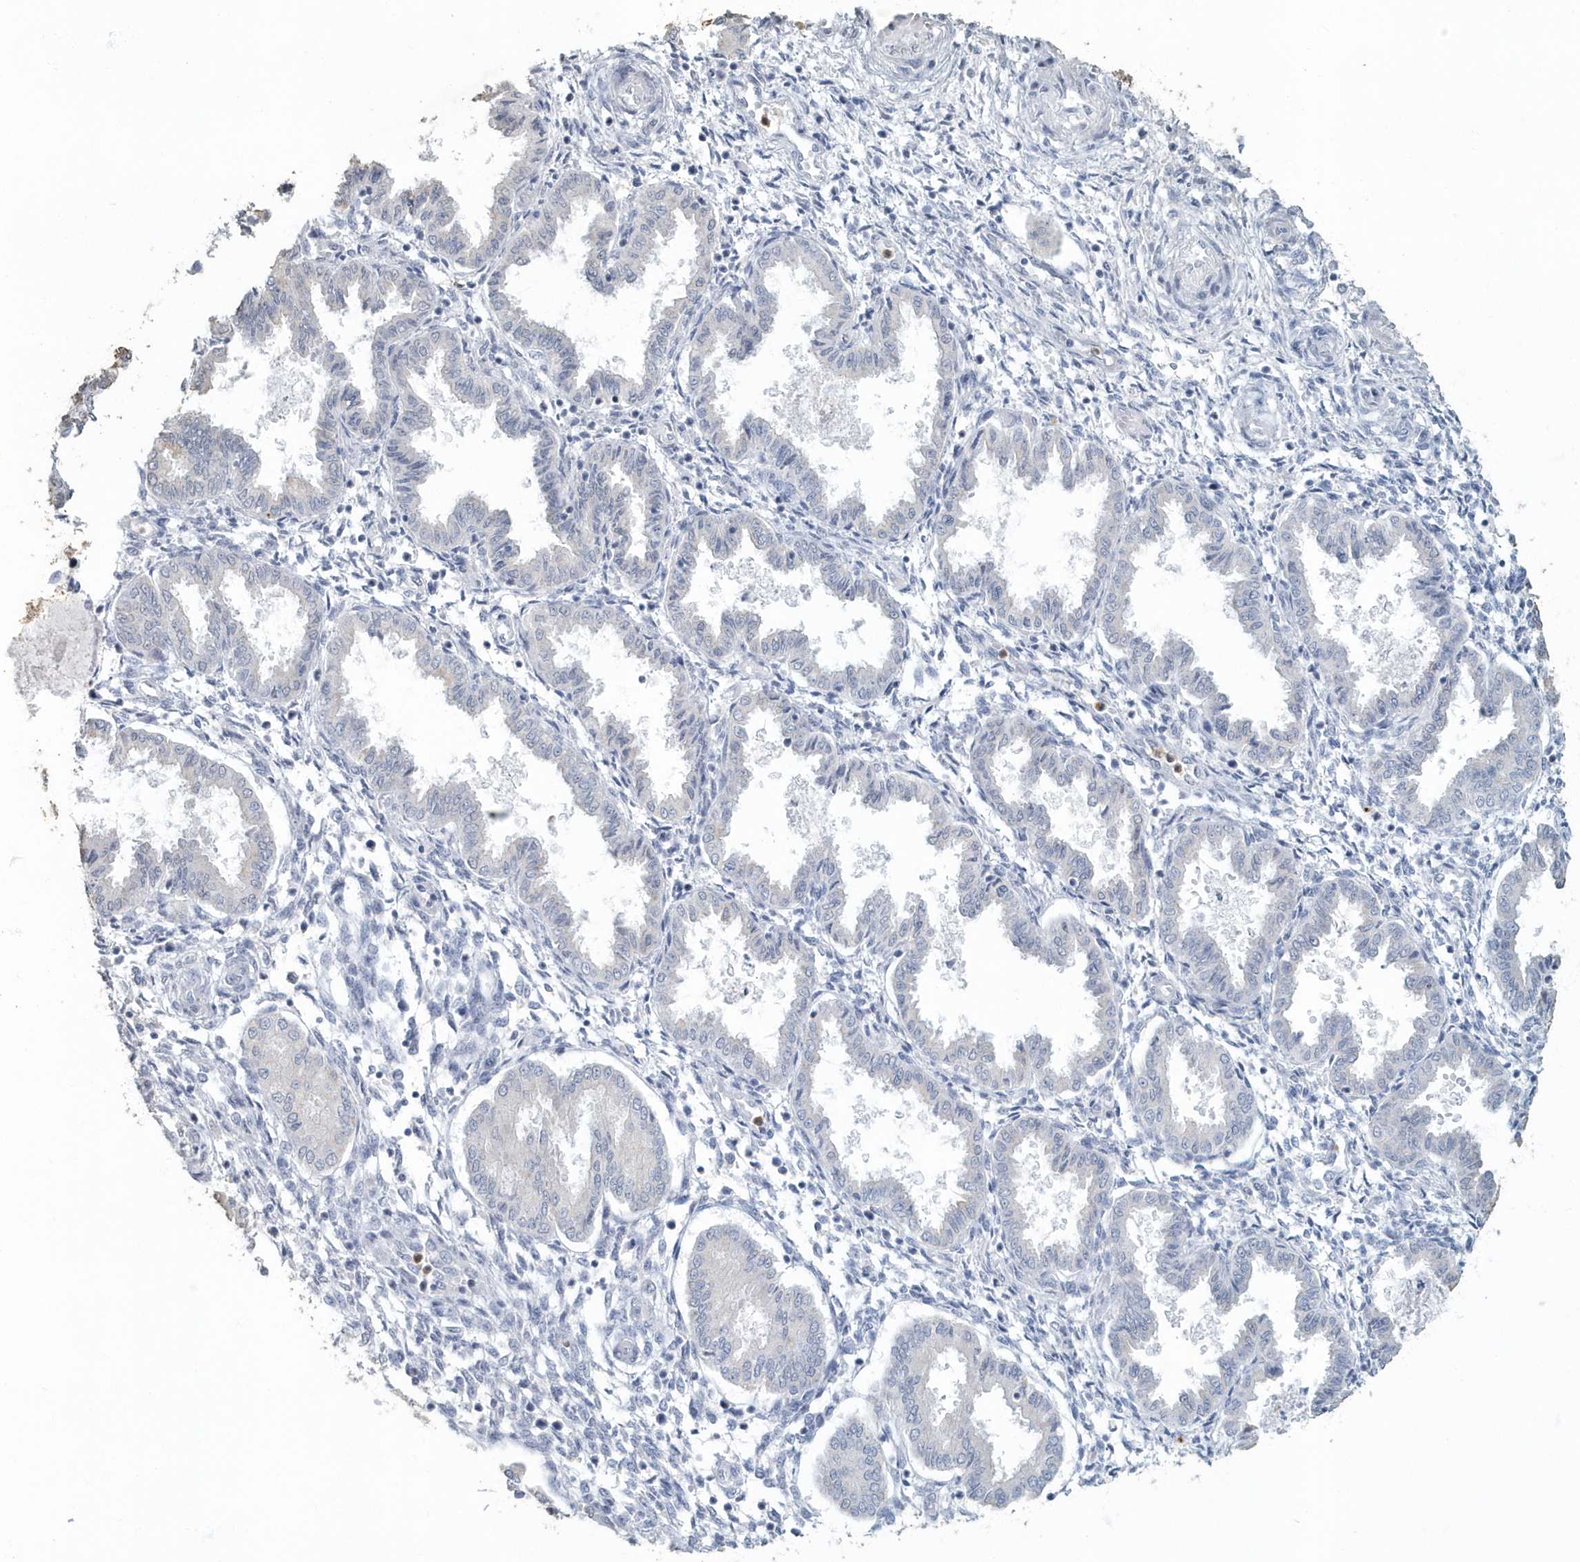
{"staining": {"intensity": "negative", "quantity": "none", "location": "none"}, "tissue": "endometrium", "cell_type": "Cells in endometrial stroma", "image_type": "normal", "snomed": [{"axis": "morphology", "description": "Normal tissue, NOS"}, {"axis": "topography", "description": "Endometrium"}], "caption": "Cells in endometrial stroma show no significant expression in normal endometrium. Nuclei are stained in blue.", "gene": "MYOT", "patient": {"sex": "female", "age": 33}}